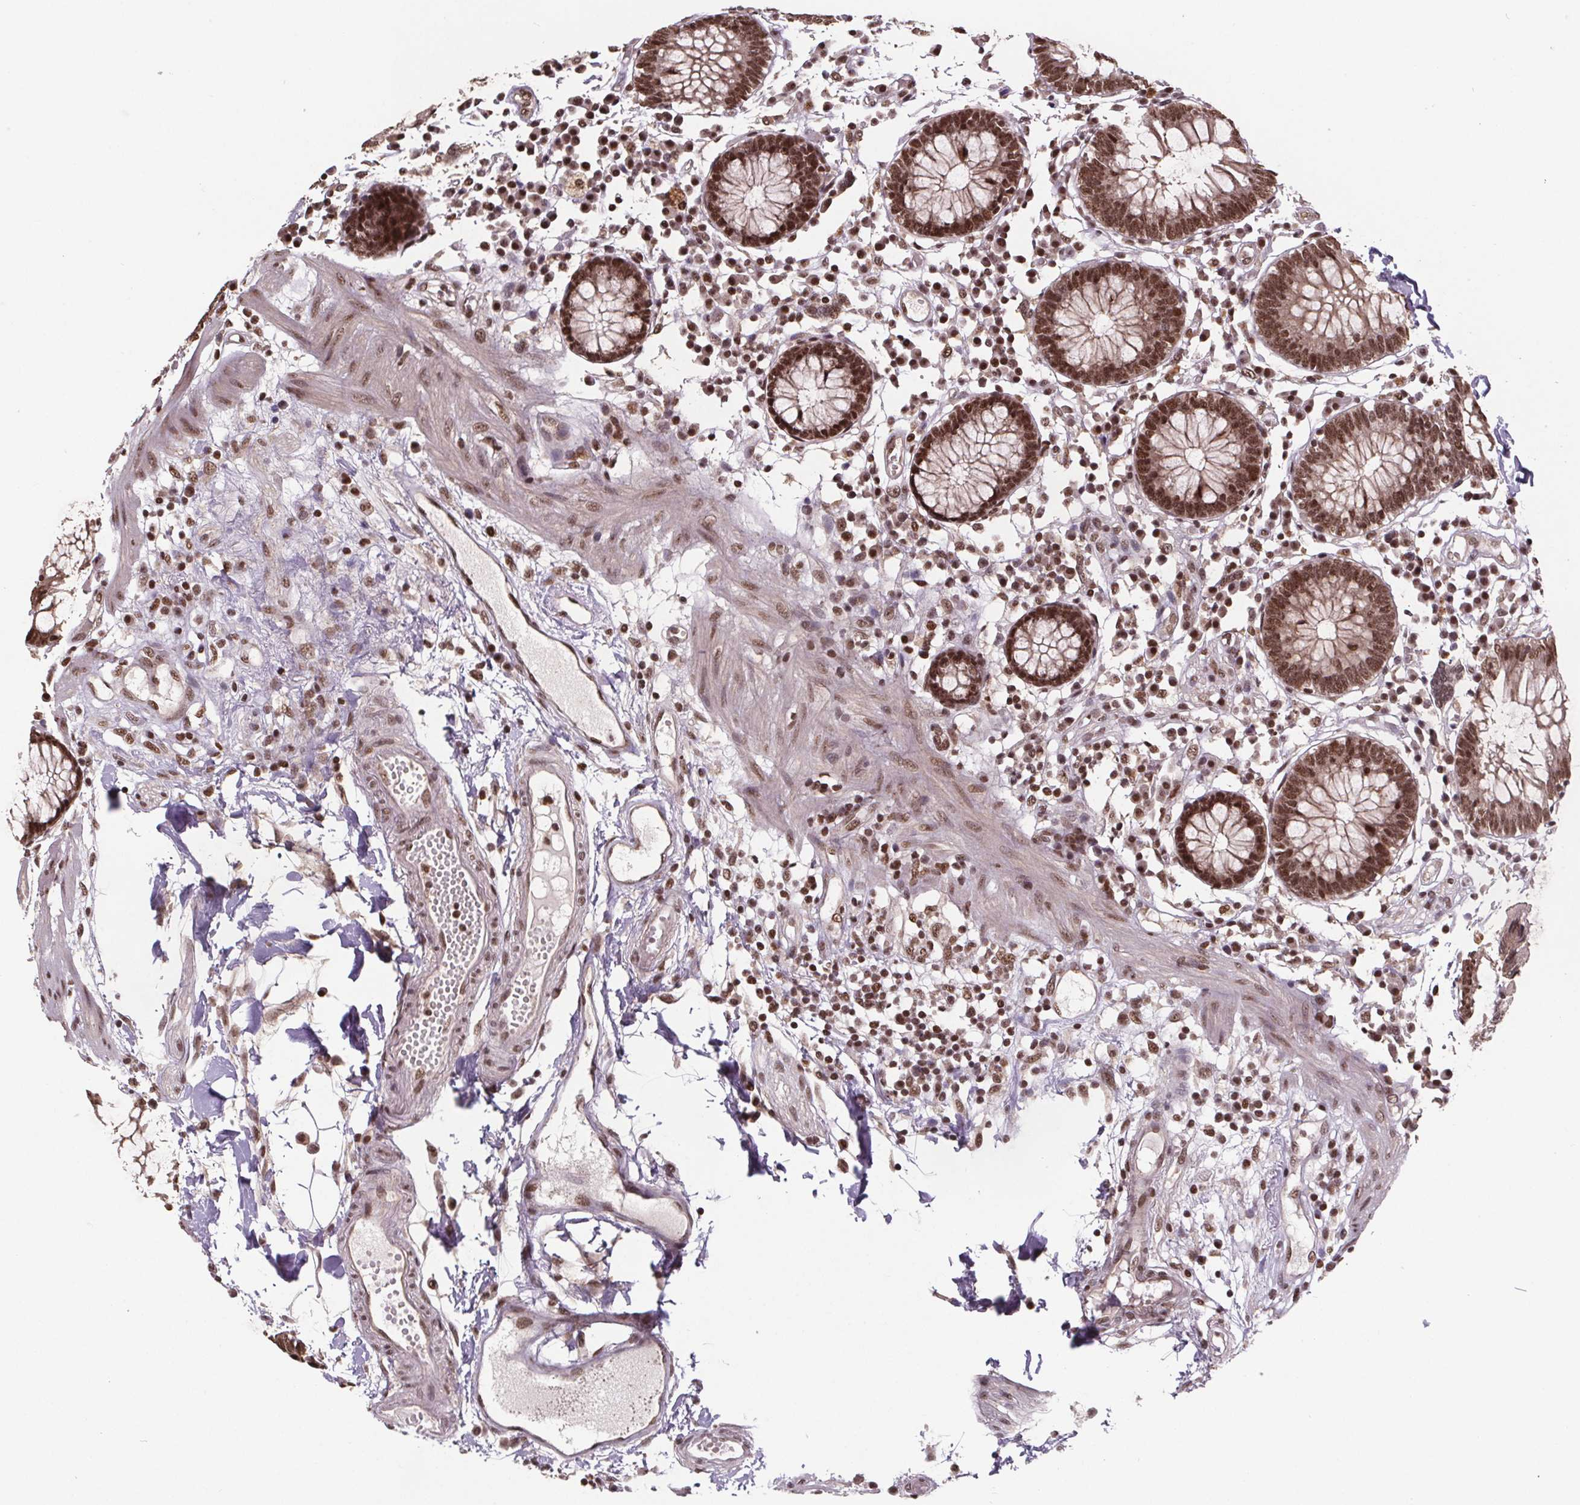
{"staining": {"intensity": "moderate", "quantity": ">75%", "location": "nuclear"}, "tissue": "colon", "cell_type": "Endothelial cells", "image_type": "normal", "snomed": [{"axis": "morphology", "description": "Normal tissue, NOS"}, {"axis": "morphology", "description": "Adenocarcinoma, NOS"}, {"axis": "topography", "description": "Colon"}], "caption": "A micrograph of colon stained for a protein demonstrates moderate nuclear brown staining in endothelial cells. Nuclei are stained in blue.", "gene": "JARID2", "patient": {"sex": "male", "age": 83}}